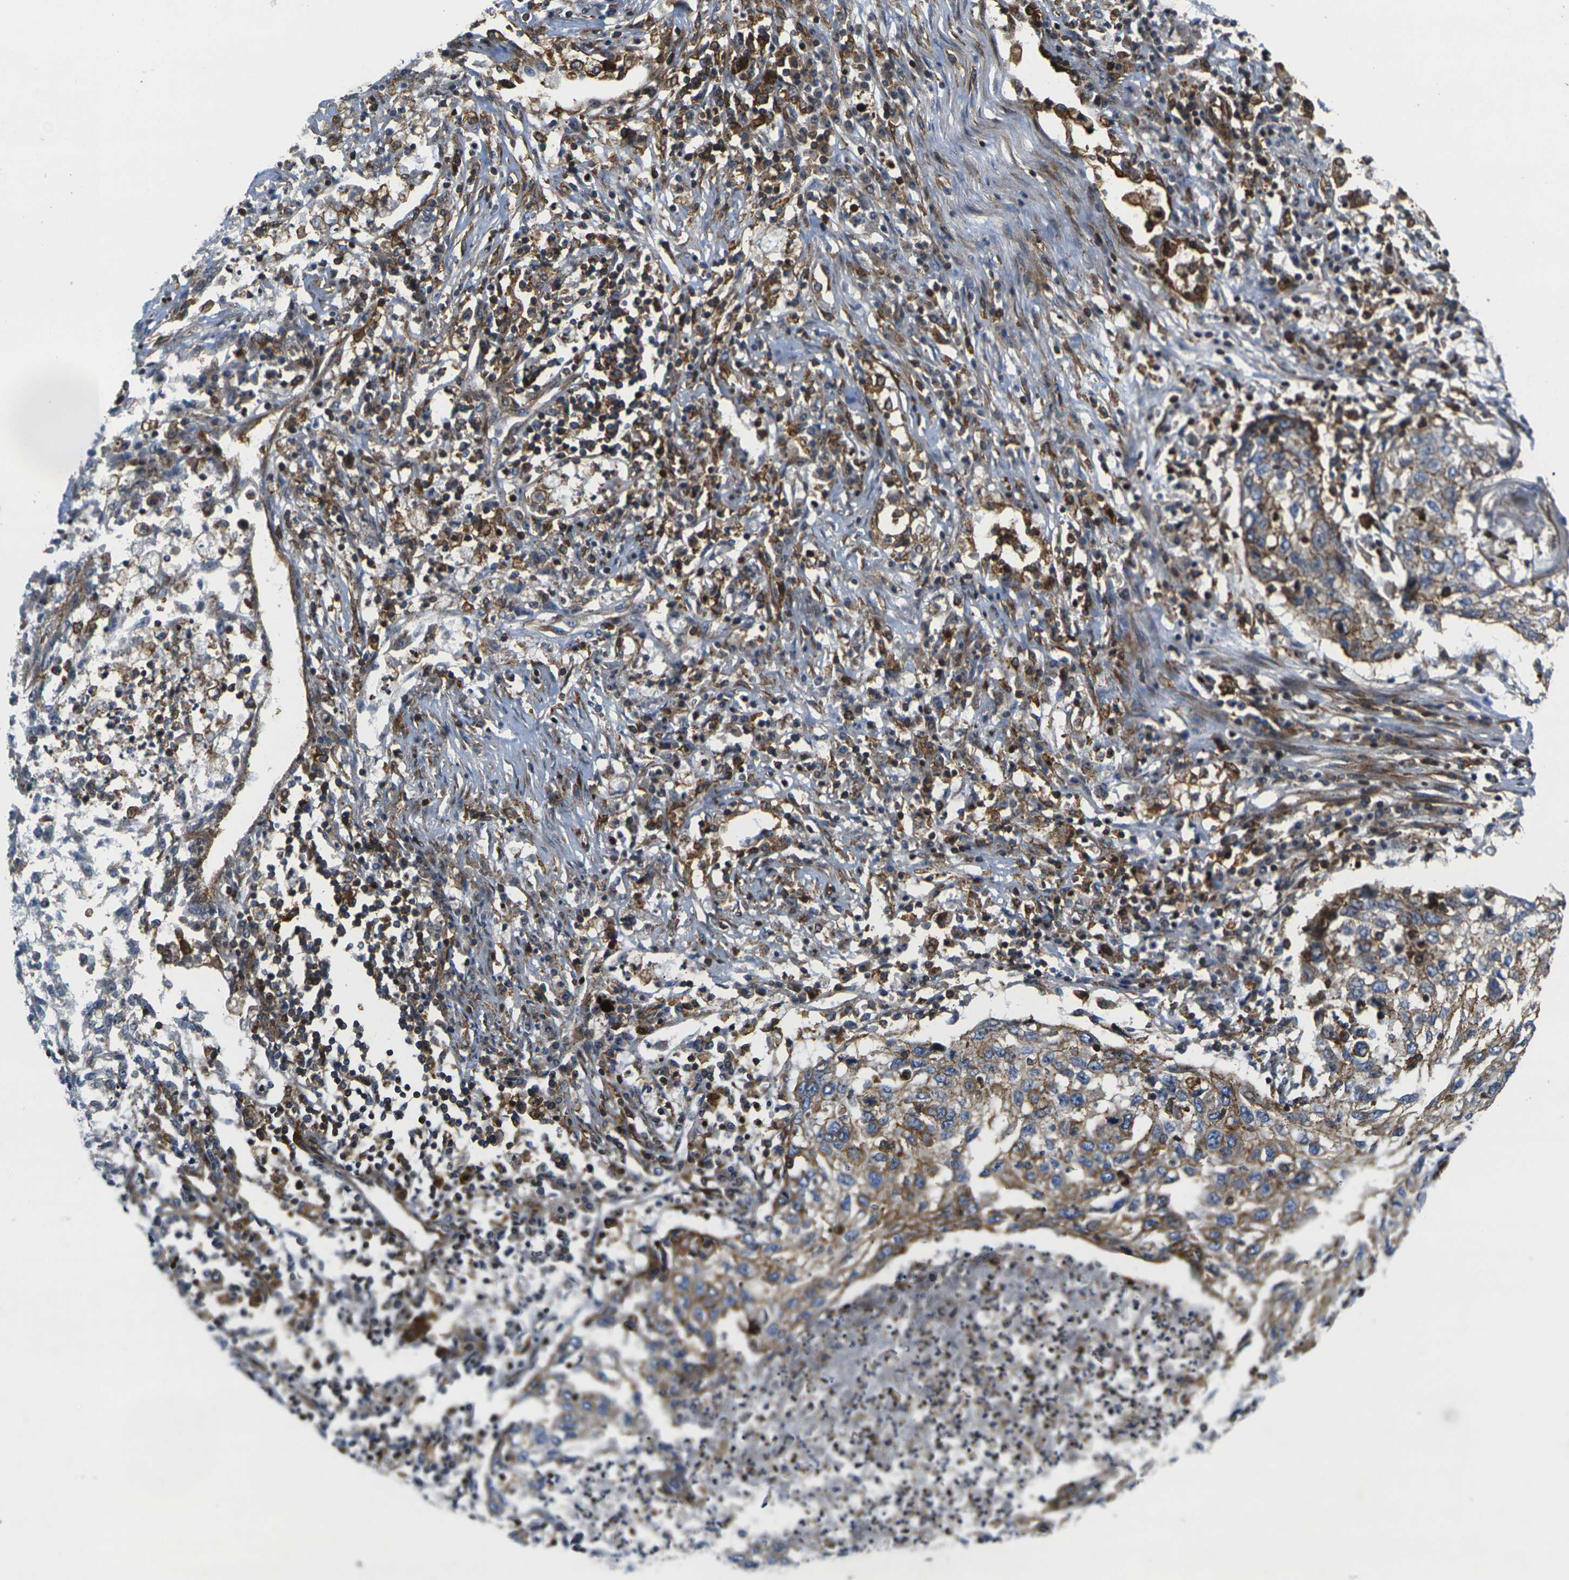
{"staining": {"intensity": "moderate", "quantity": ">75%", "location": "cytoplasmic/membranous"}, "tissue": "lung cancer", "cell_type": "Tumor cells", "image_type": "cancer", "snomed": [{"axis": "morphology", "description": "Squamous cell carcinoma, NOS"}, {"axis": "topography", "description": "Lung"}], "caption": "High-magnification brightfield microscopy of squamous cell carcinoma (lung) stained with DAB (3,3'-diaminobenzidine) (brown) and counterstained with hematoxylin (blue). tumor cells exhibit moderate cytoplasmic/membranous positivity is seen in approximately>75% of cells.", "gene": "IQGAP1", "patient": {"sex": "female", "age": 63}}